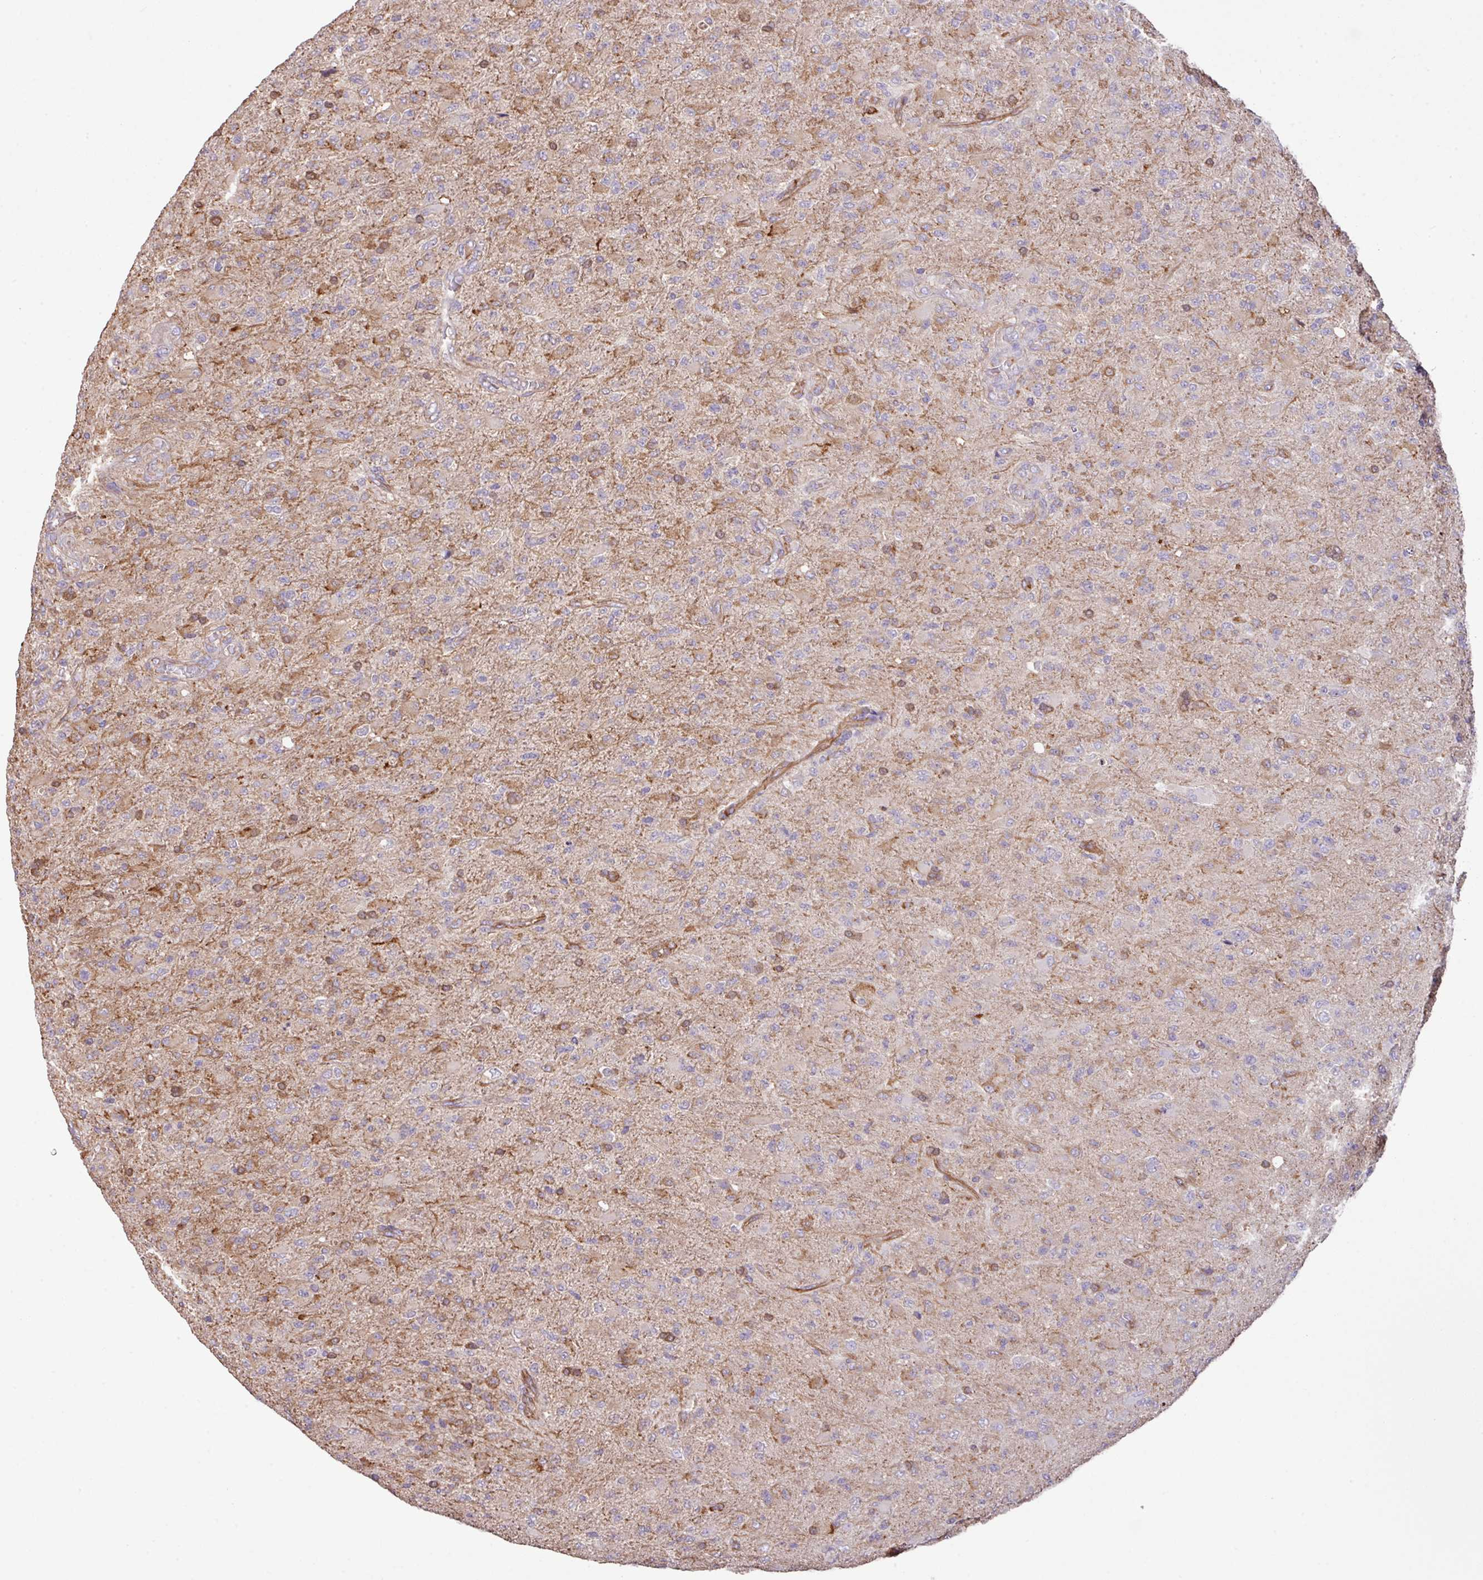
{"staining": {"intensity": "moderate", "quantity": "<25%", "location": "cytoplasmic/membranous"}, "tissue": "glioma", "cell_type": "Tumor cells", "image_type": "cancer", "snomed": [{"axis": "morphology", "description": "Glioma, malignant, Low grade"}, {"axis": "topography", "description": "Brain"}], "caption": "The photomicrograph shows staining of glioma, revealing moderate cytoplasmic/membranous protein positivity (brown color) within tumor cells. Nuclei are stained in blue.", "gene": "LRRC53", "patient": {"sex": "male", "age": 65}}